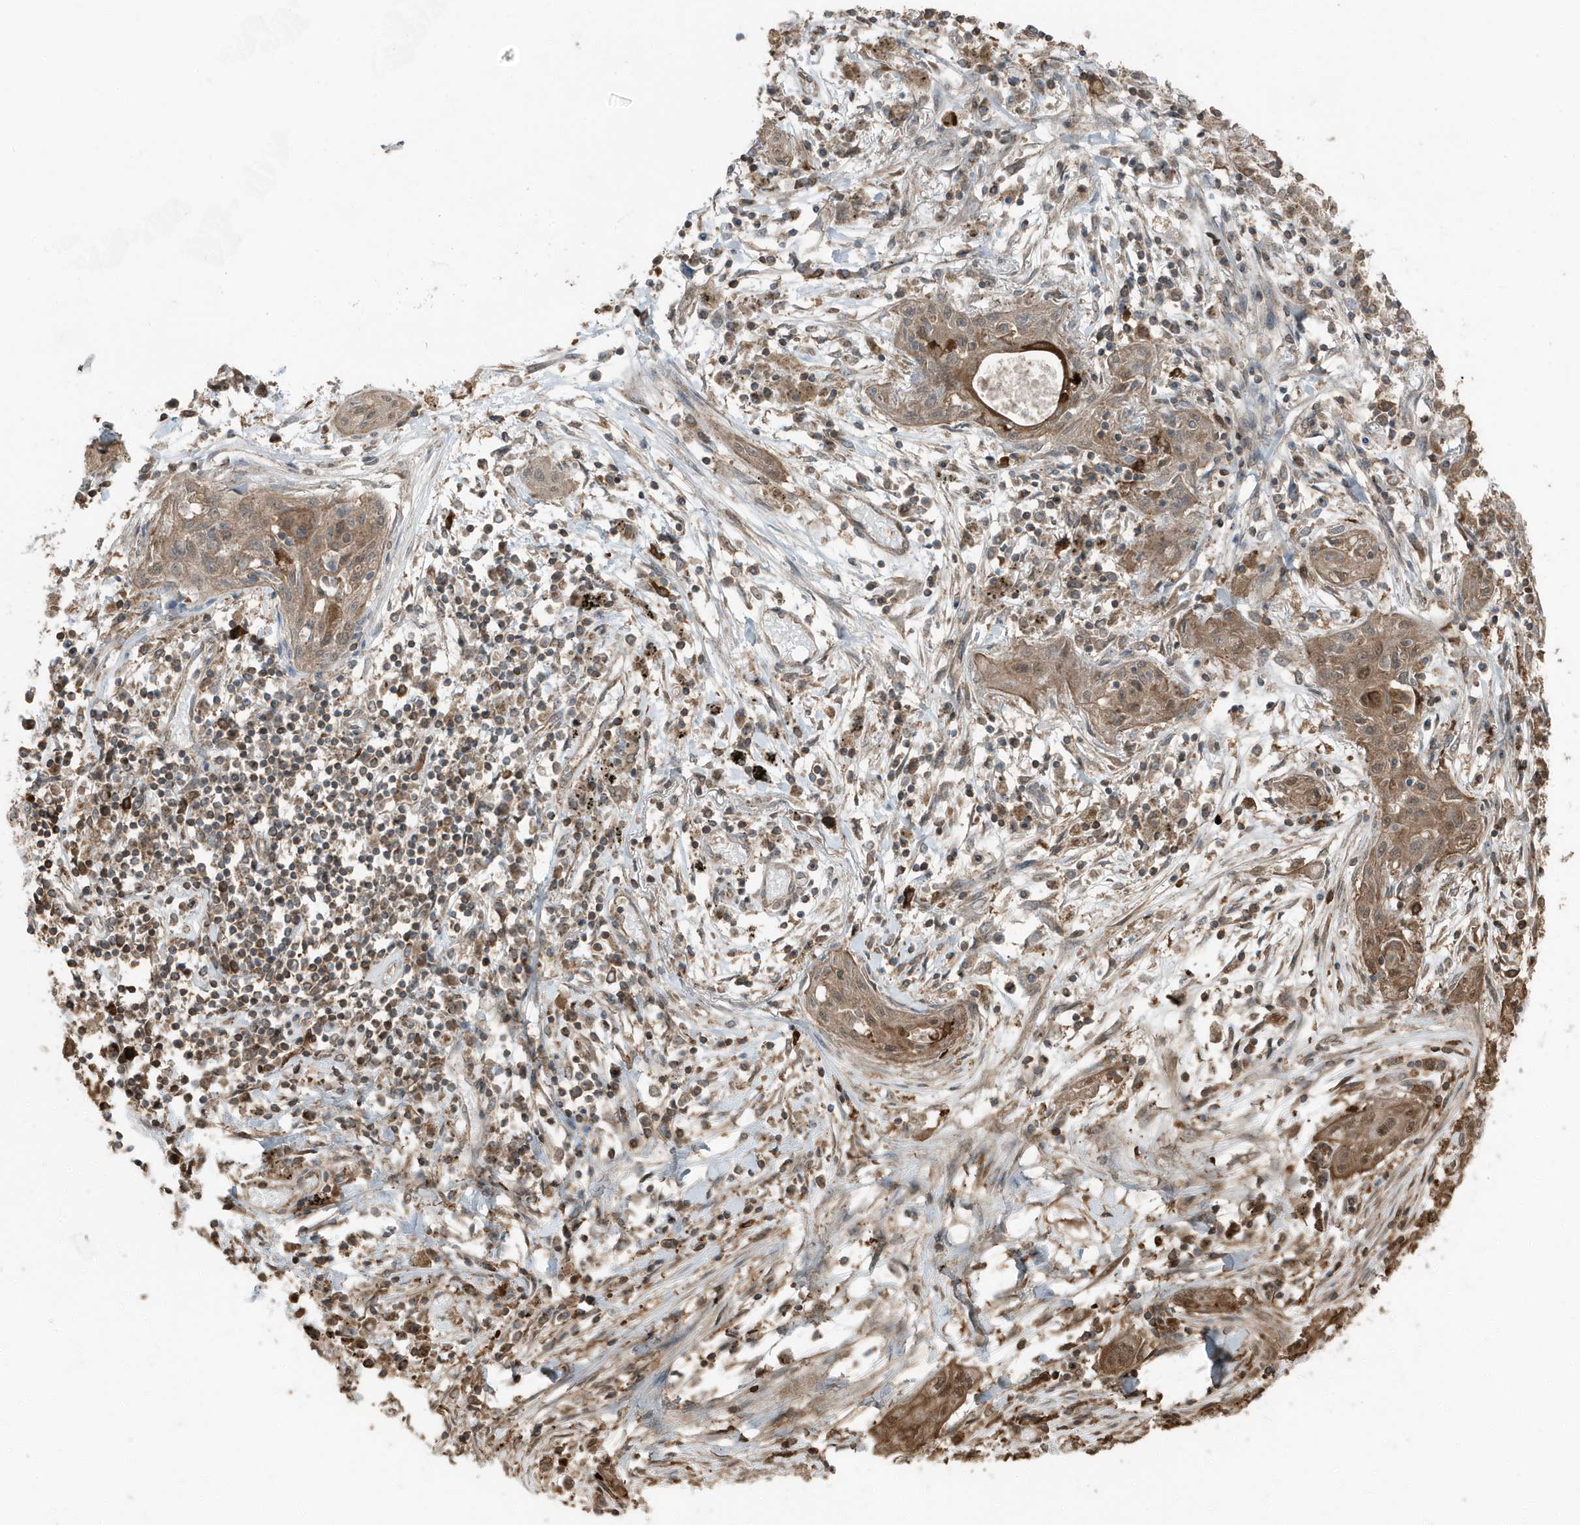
{"staining": {"intensity": "moderate", "quantity": ">75%", "location": "cytoplasmic/membranous"}, "tissue": "lung cancer", "cell_type": "Tumor cells", "image_type": "cancer", "snomed": [{"axis": "morphology", "description": "Squamous cell carcinoma, NOS"}, {"axis": "topography", "description": "Lung"}], "caption": "IHC micrograph of lung cancer stained for a protein (brown), which exhibits medium levels of moderate cytoplasmic/membranous positivity in approximately >75% of tumor cells.", "gene": "AZI2", "patient": {"sex": "female", "age": 47}}